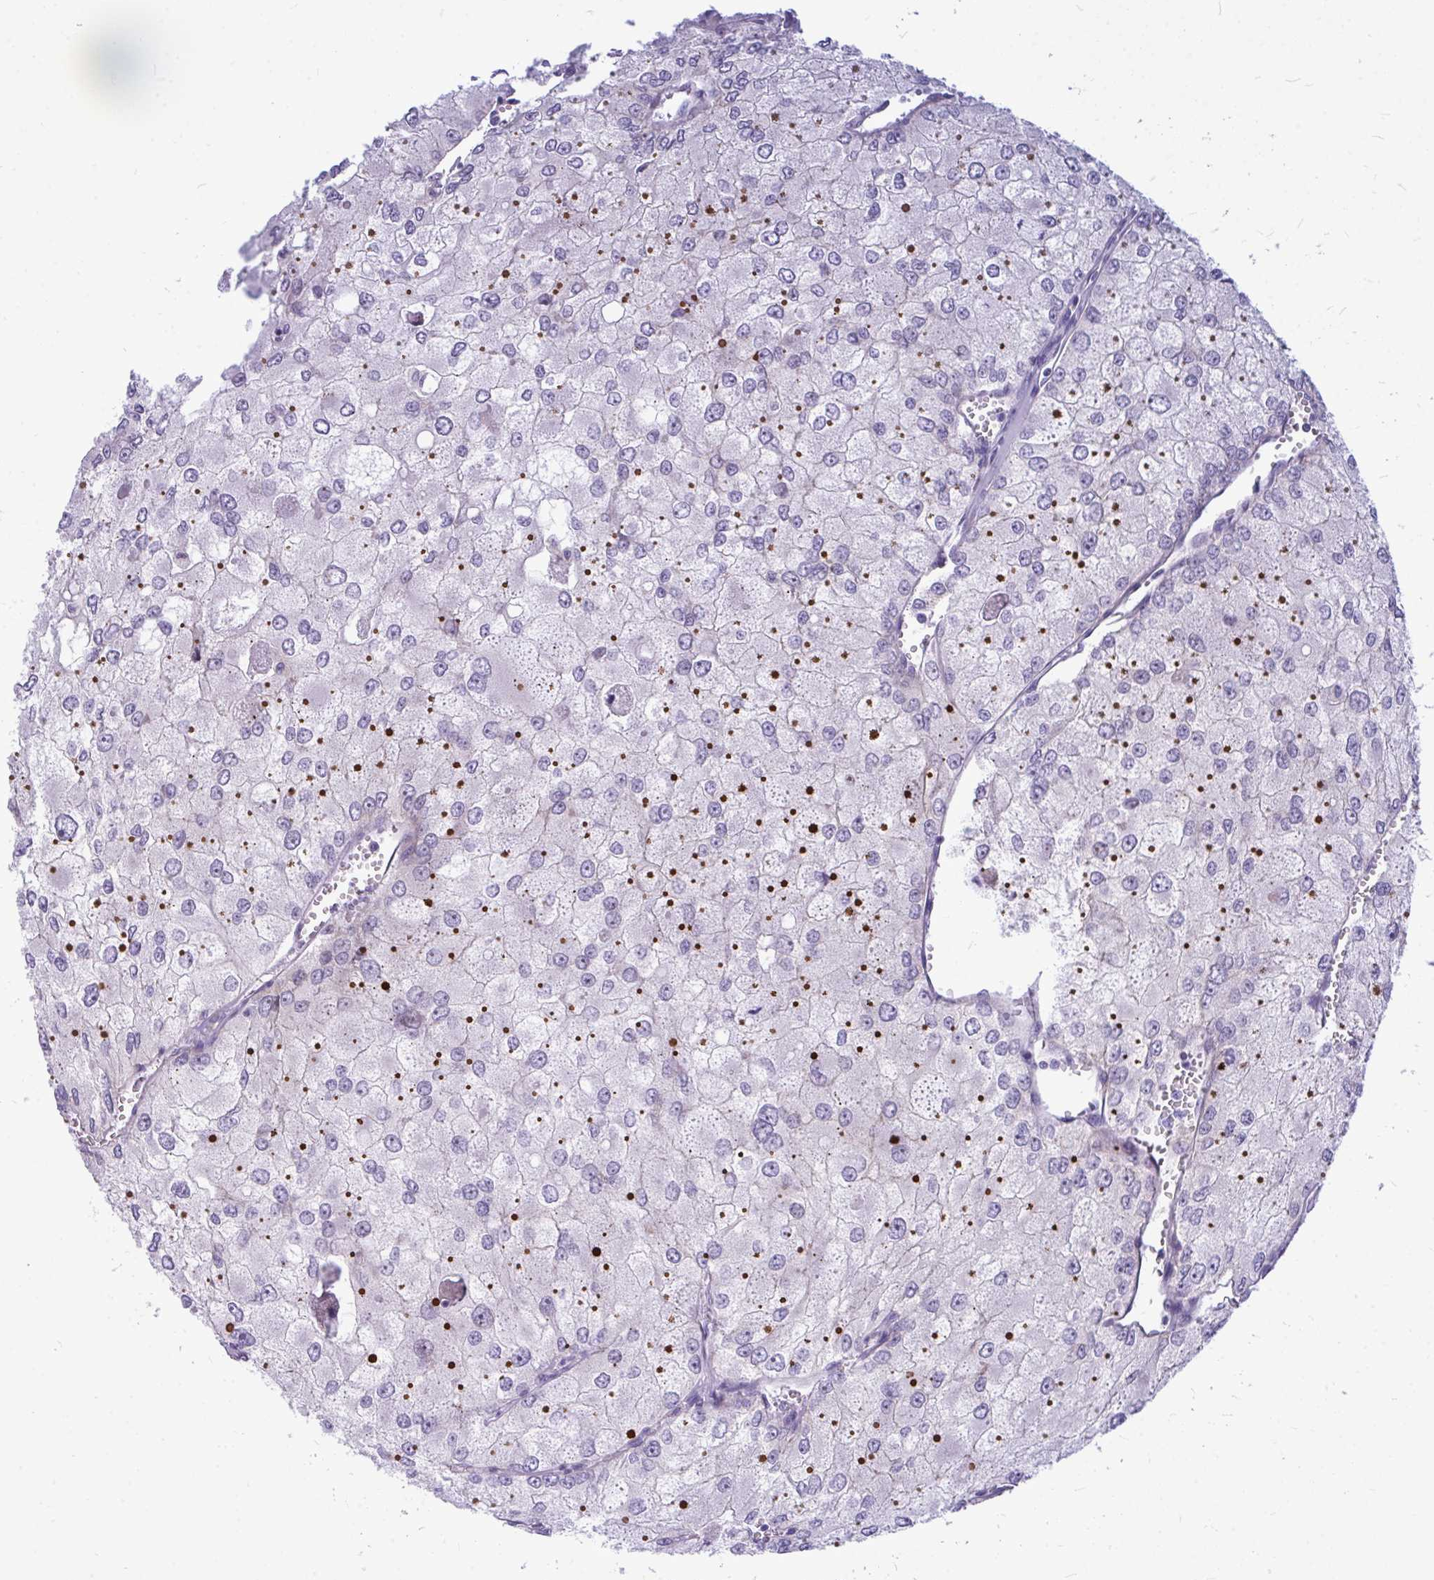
{"staining": {"intensity": "negative", "quantity": "none", "location": "none"}, "tissue": "renal cancer", "cell_type": "Tumor cells", "image_type": "cancer", "snomed": [{"axis": "morphology", "description": "Adenocarcinoma, NOS"}, {"axis": "topography", "description": "Kidney"}], "caption": "The image displays no significant staining in tumor cells of adenocarcinoma (renal).", "gene": "ZSCAN25", "patient": {"sex": "female", "age": 70}}